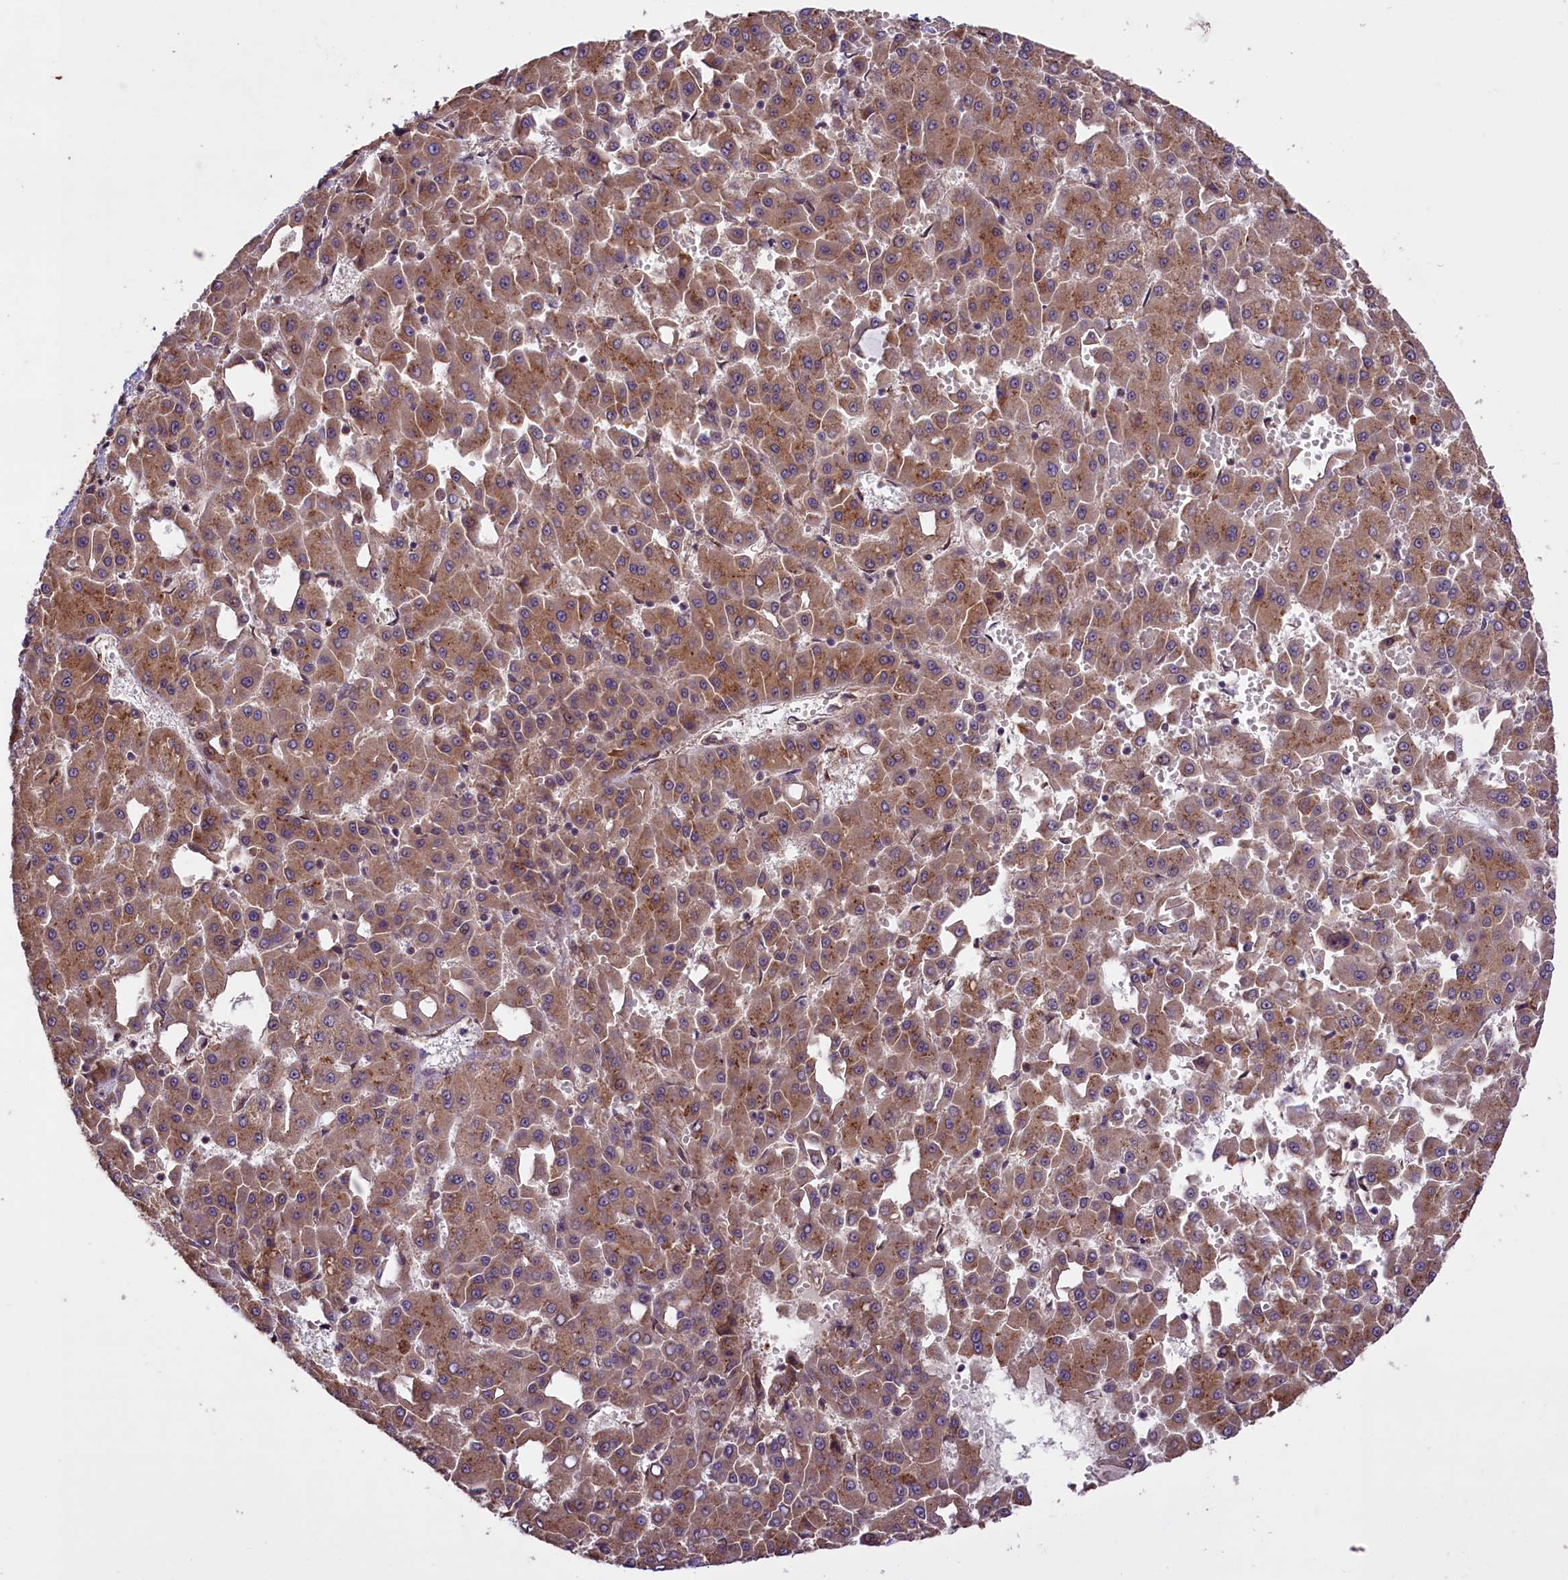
{"staining": {"intensity": "moderate", "quantity": ">75%", "location": "cytoplasmic/membranous"}, "tissue": "liver cancer", "cell_type": "Tumor cells", "image_type": "cancer", "snomed": [{"axis": "morphology", "description": "Carcinoma, Hepatocellular, NOS"}, {"axis": "topography", "description": "Liver"}], "caption": "Immunohistochemistry (IHC) of liver cancer reveals medium levels of moderate cytoplasmic/membranous staining in about >75% of tumor cells. Ihc stains the protein in brown and the nuclei are stained blue.", "gene": "HDAC5", "patient": {"sex": "male", "age": 47}}